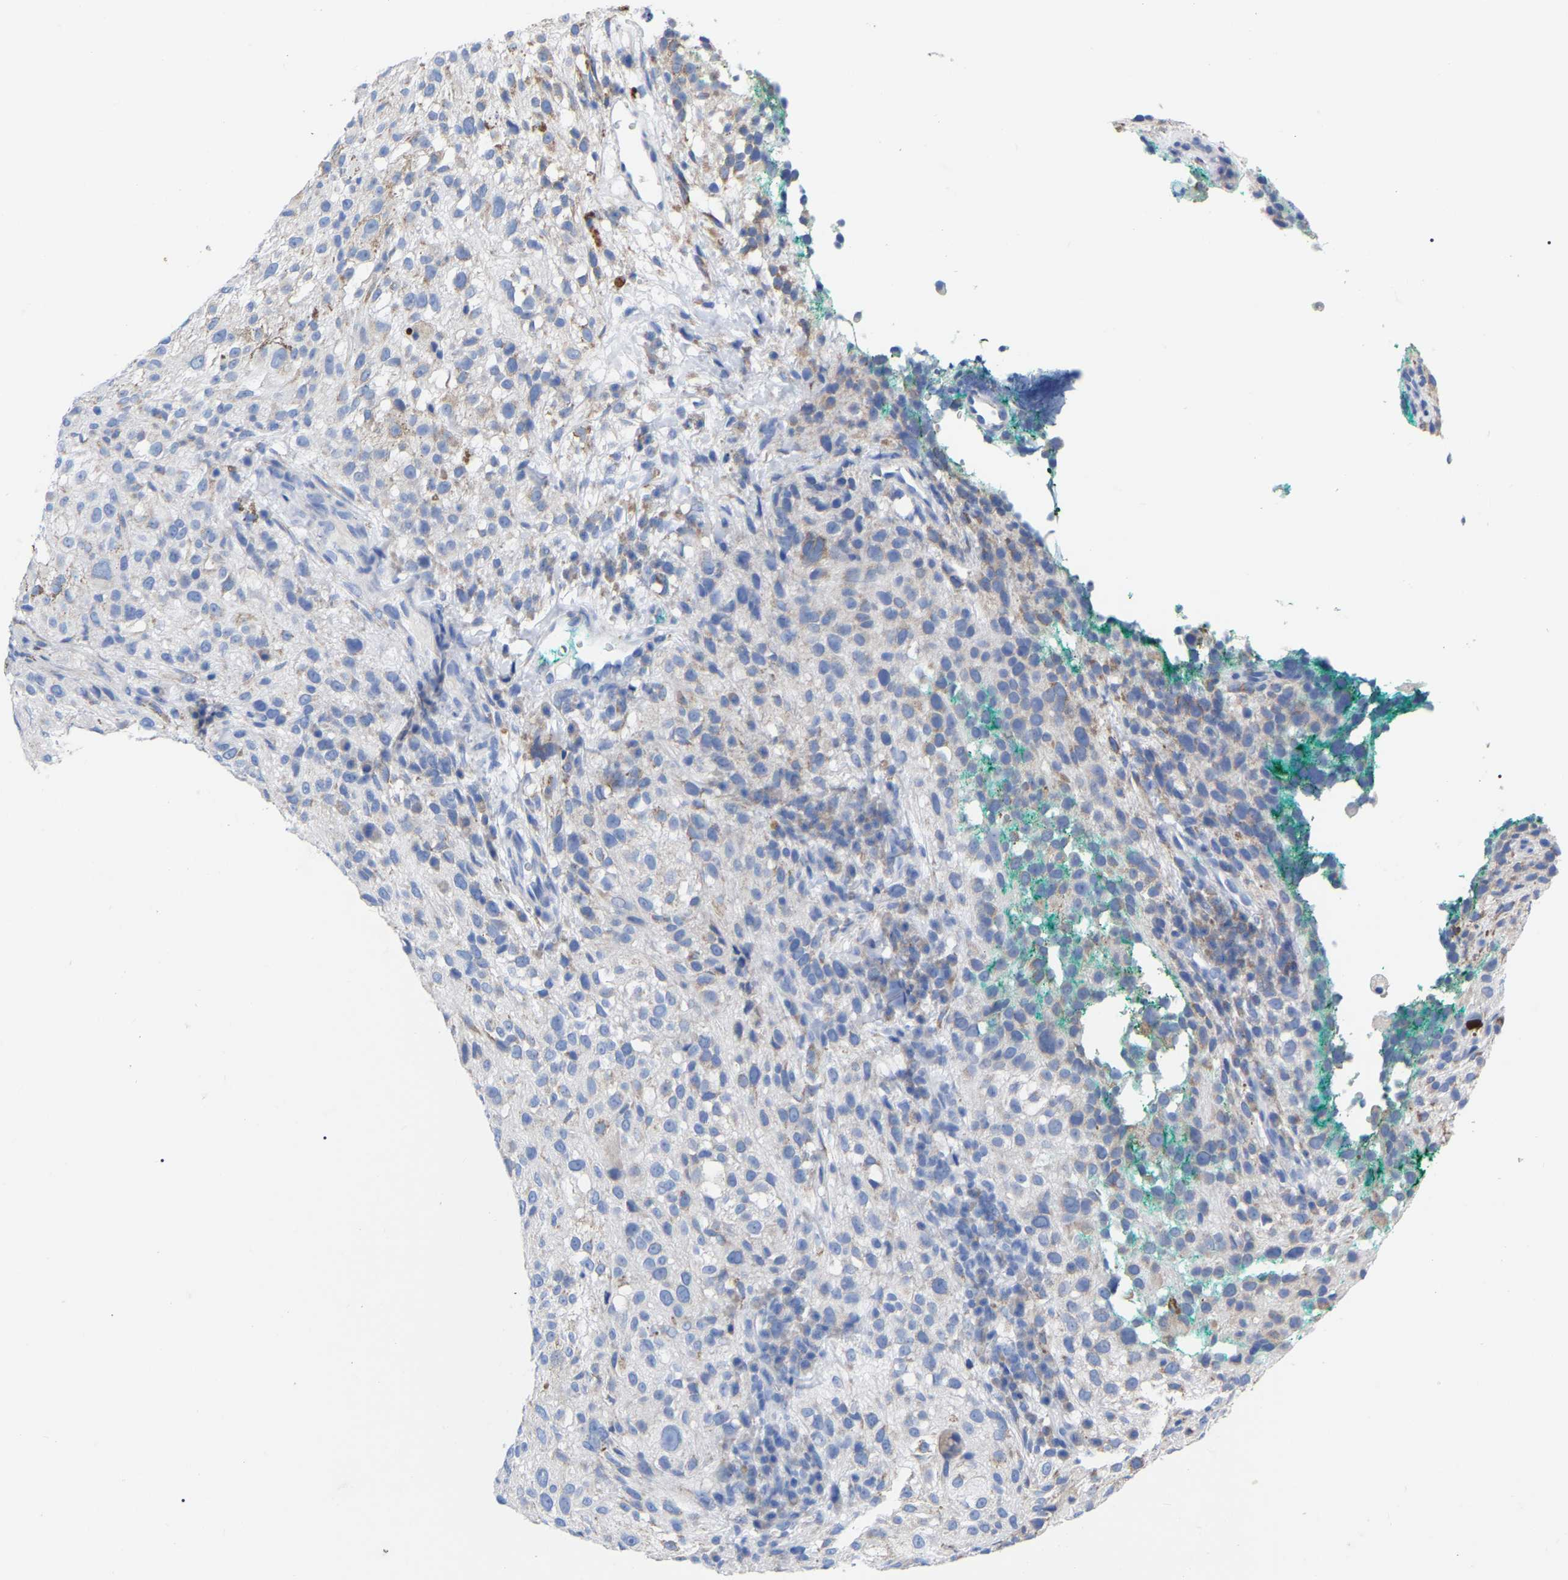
{"staining": {"intensity": "negative", "quantity": "none", "location": "none"}, "tissue": "melanoma", "cell_type": "Tumor cells", "image_type": "cancer", "snomed": [{"axis": "morphology", "description": "Necrosis, NOS"}, {"axis": "morphology", "description": "Malignant melanoma, NOS"}, {"axis": "topography", "description": "Skin"}], "caption": "This micrograph is of malignant melanoma stained with immunohistochemistry to label a protein in brown with the nuclei are counter-stained blue. There is no staining in tumor cells.", "gene": "GDF3", "patient": {"sex": "female", "age": 87}}